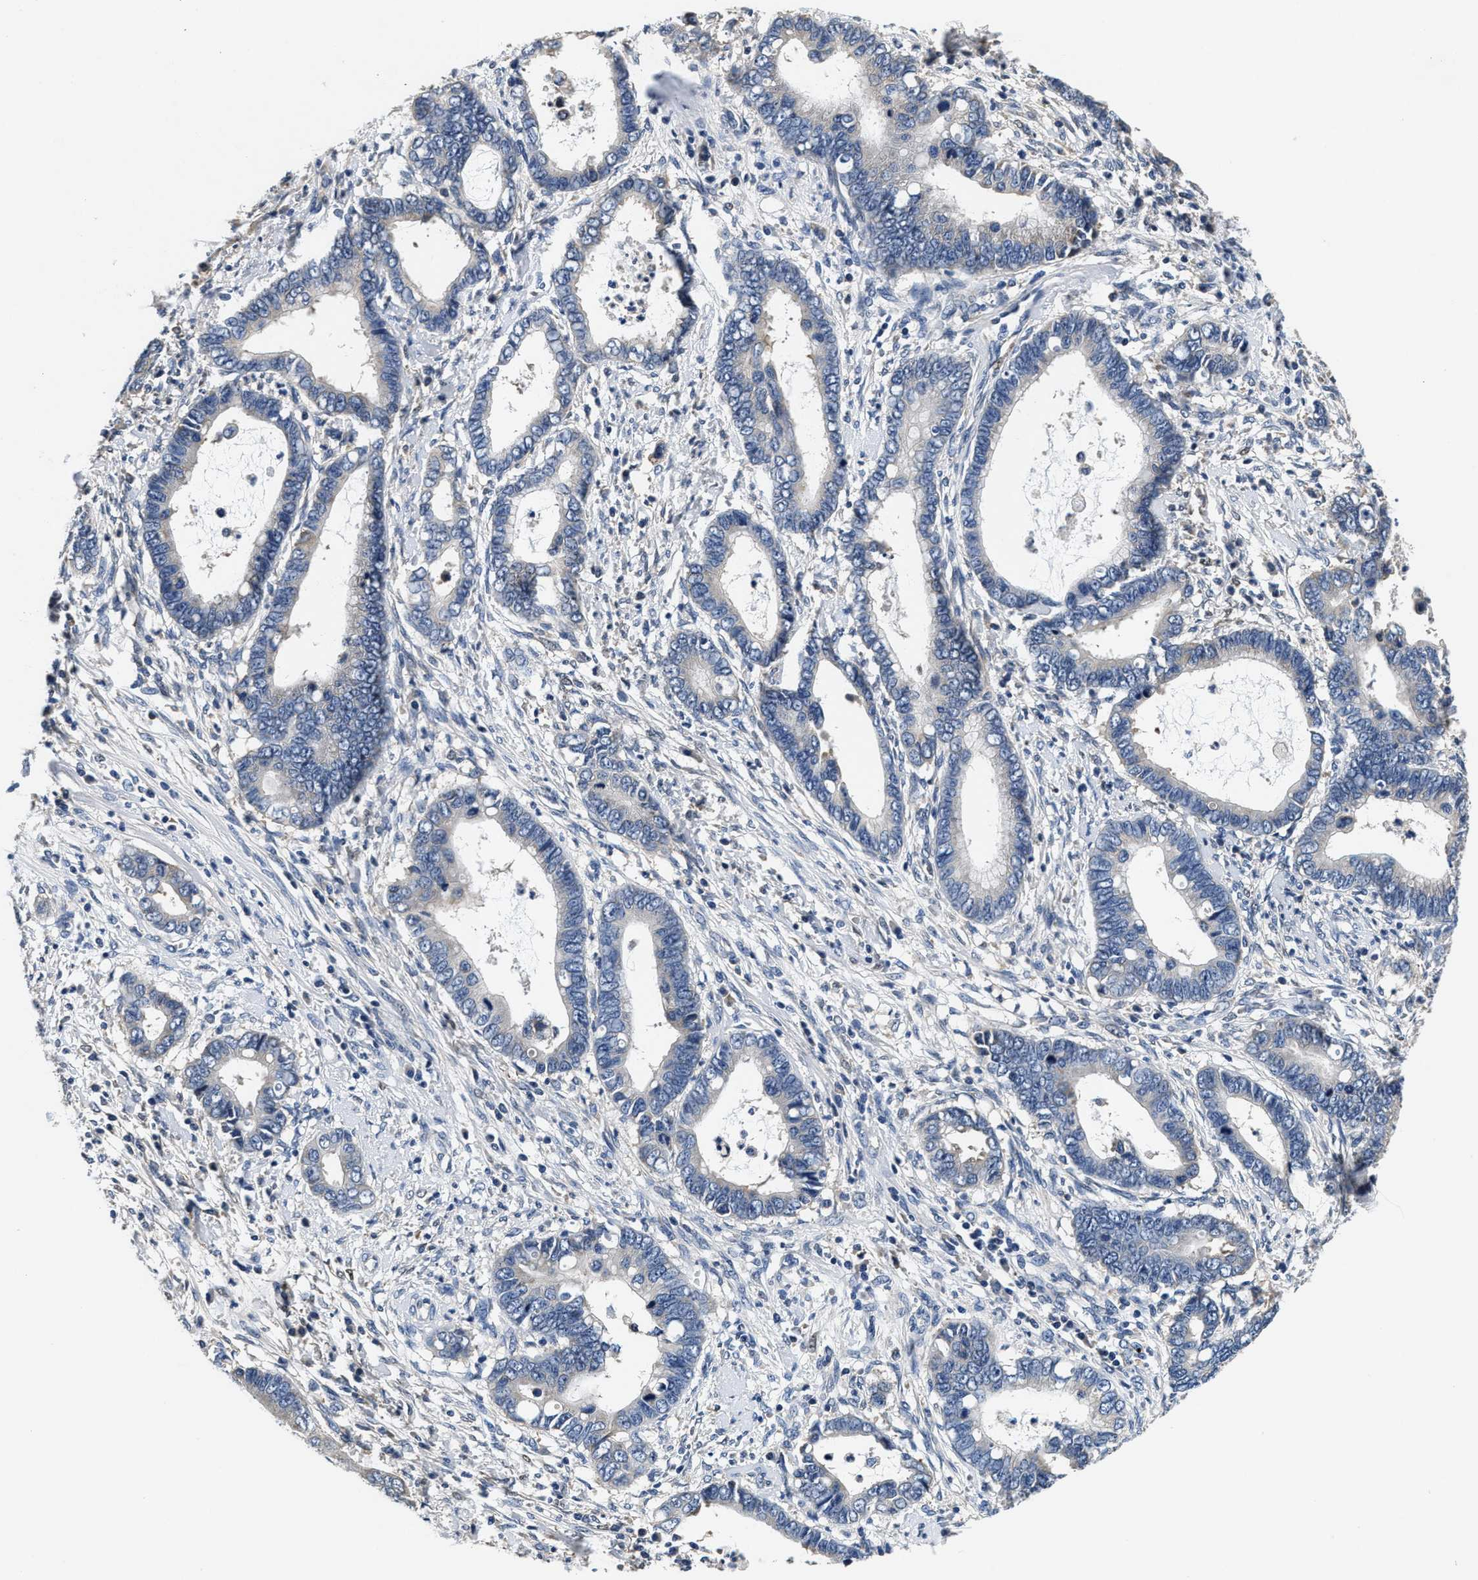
{"staining": {"intensity": "negative", "quantity": "none", "location": "none"}, "tissue": "cervical cancer", "cell_type": "Tumor cells", "image_type": "cancer", "snomed": [{"axis": "morphology", "description": "Adenocarcinoma, NOS"}, {"axis": "topography", "description": "Cervix"}], "caption": "The micrograph reveals no significant positivity in tumor cells of adenocarcinoma (cervical).", "gene": "ANKIB1", "patient": {"sex": "female", "age": 44}}